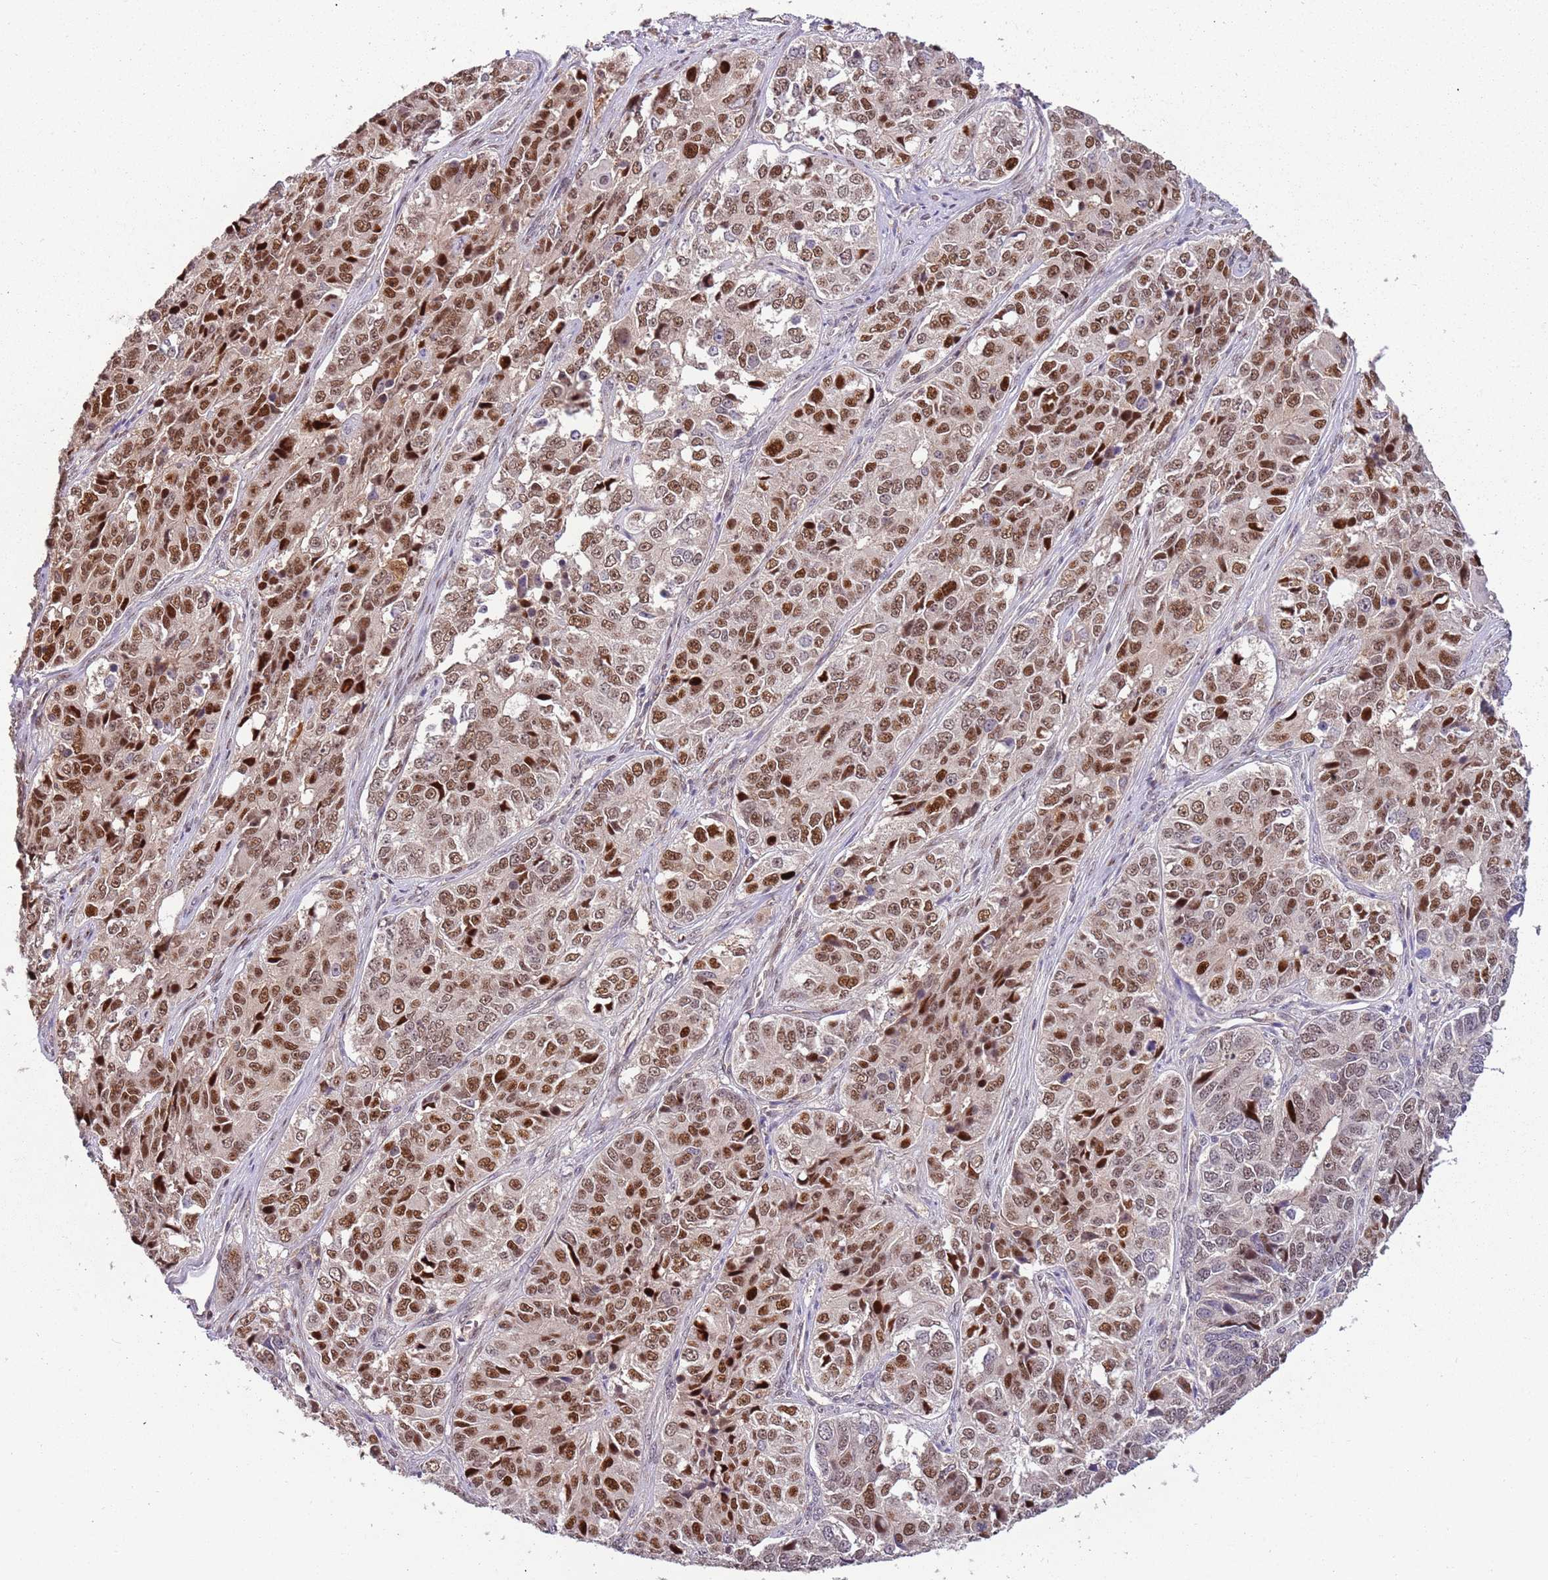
{"staining": {"intensity": "strong", "quantity": ">75%", "location": "nuclear"}, "tissue": "ovarian cancer", "cell_type": "Tumor cells", "image_type": "cancer", "snomed": [{"axis": "morphology", "description": "Carcinoma, endometroid"}, {"axis": "topography", "description": "Ovary"}], "caption": "A brown stain highlights strong nuclear expression of a protein in human ovarian cancer (endometroid carcinoma) tumor cells.", "gene": "GSTO2", "patient": {"sex": "female", "age": 51}}